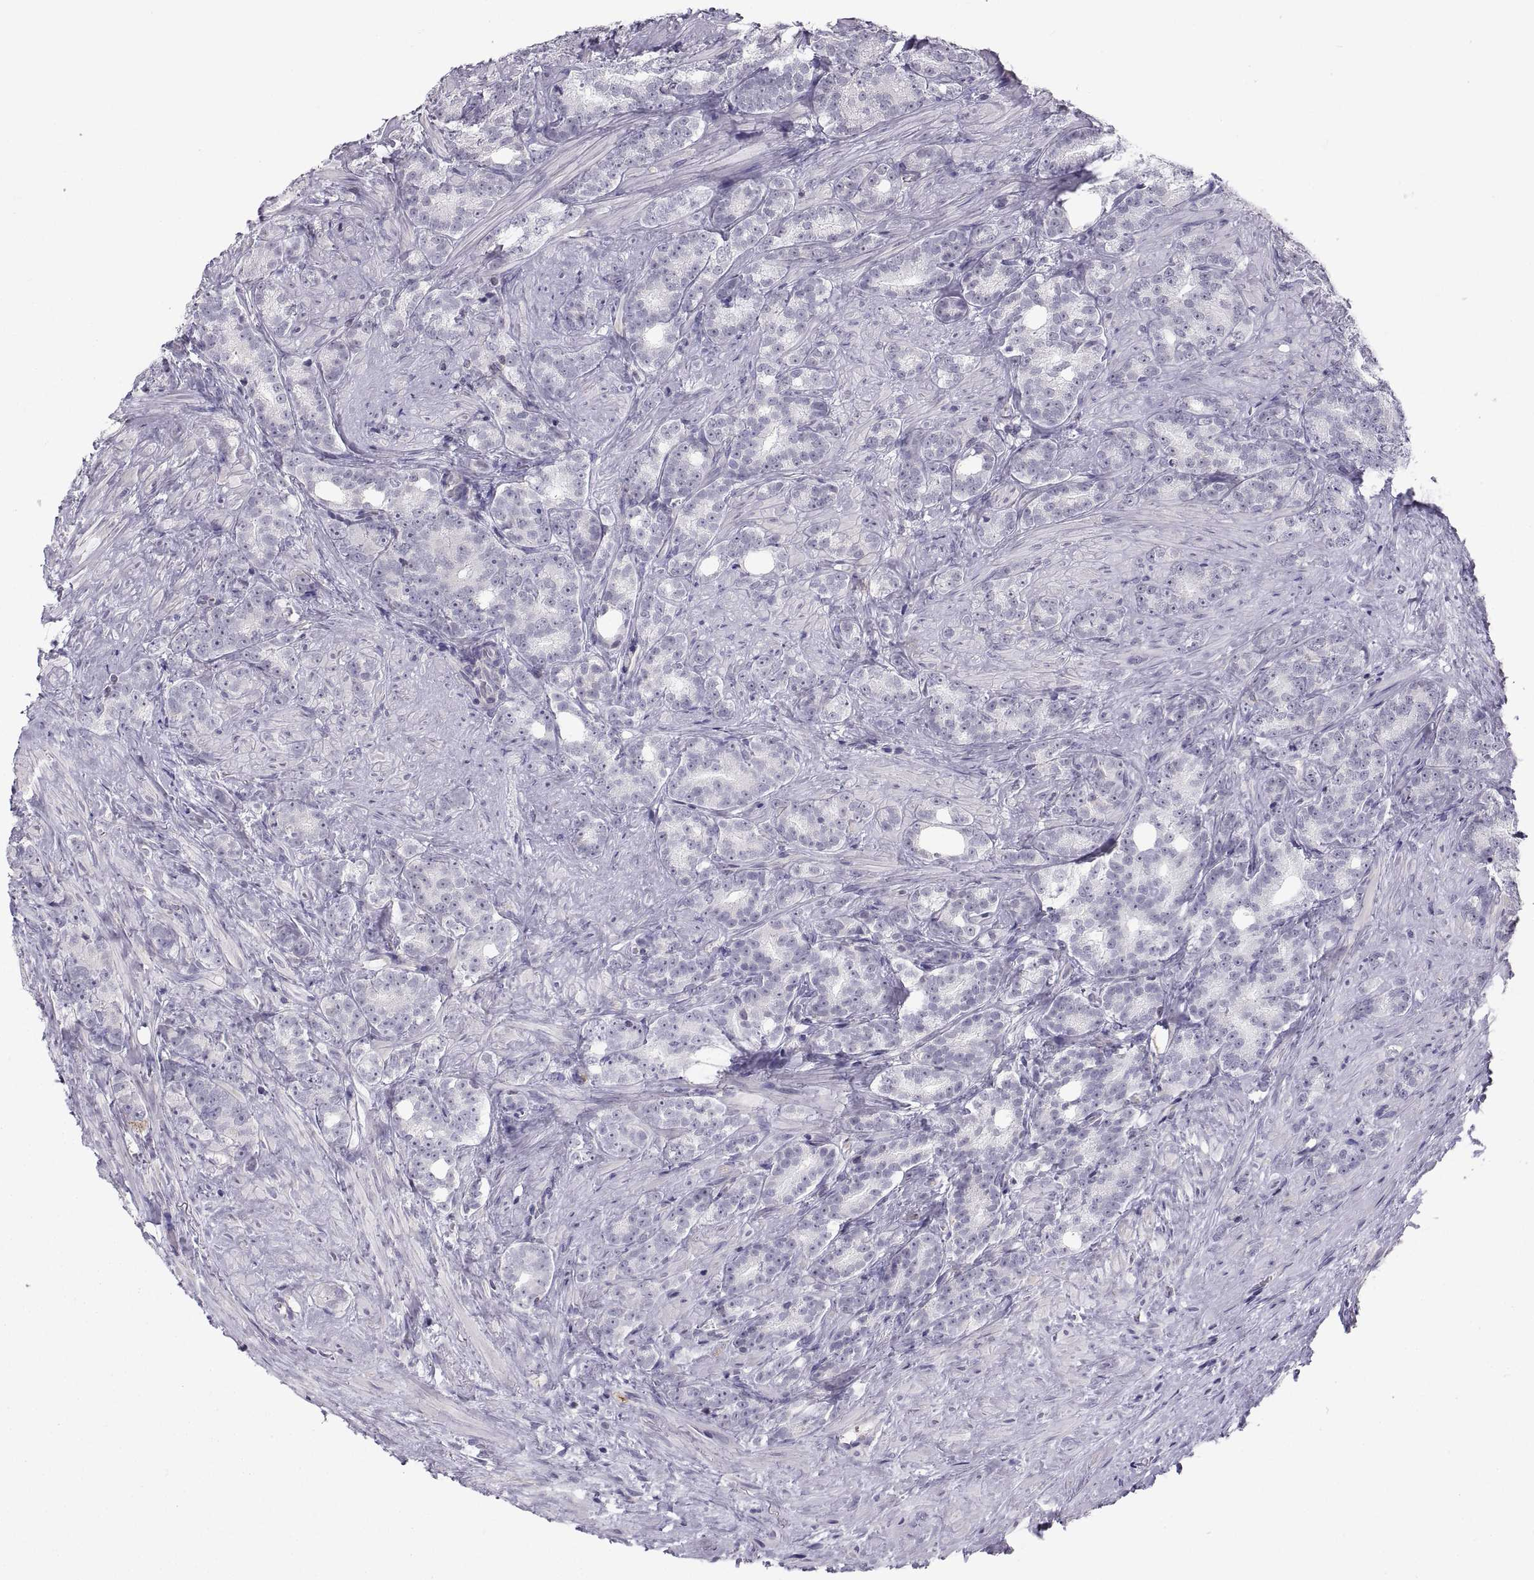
{"staining": {"intensity": "negative", "quantity": "none", "location": "none"}, "tissue": "prostate cancer", "cell_type": "Tumor cells", "image_type": "cancer", "snomed": [{"axis": "morphology", "description": "Adenocarcinoma, High grade"}, {"axis": "topography", "description": "Prostate"}], "caption": "This is an IHC micrograph of human prostate adenocarcinoma (high-grade). There is no positivity in tumor cells.", "gene": "ERO1A", "patient": {"sex": "male", "age": 90}}